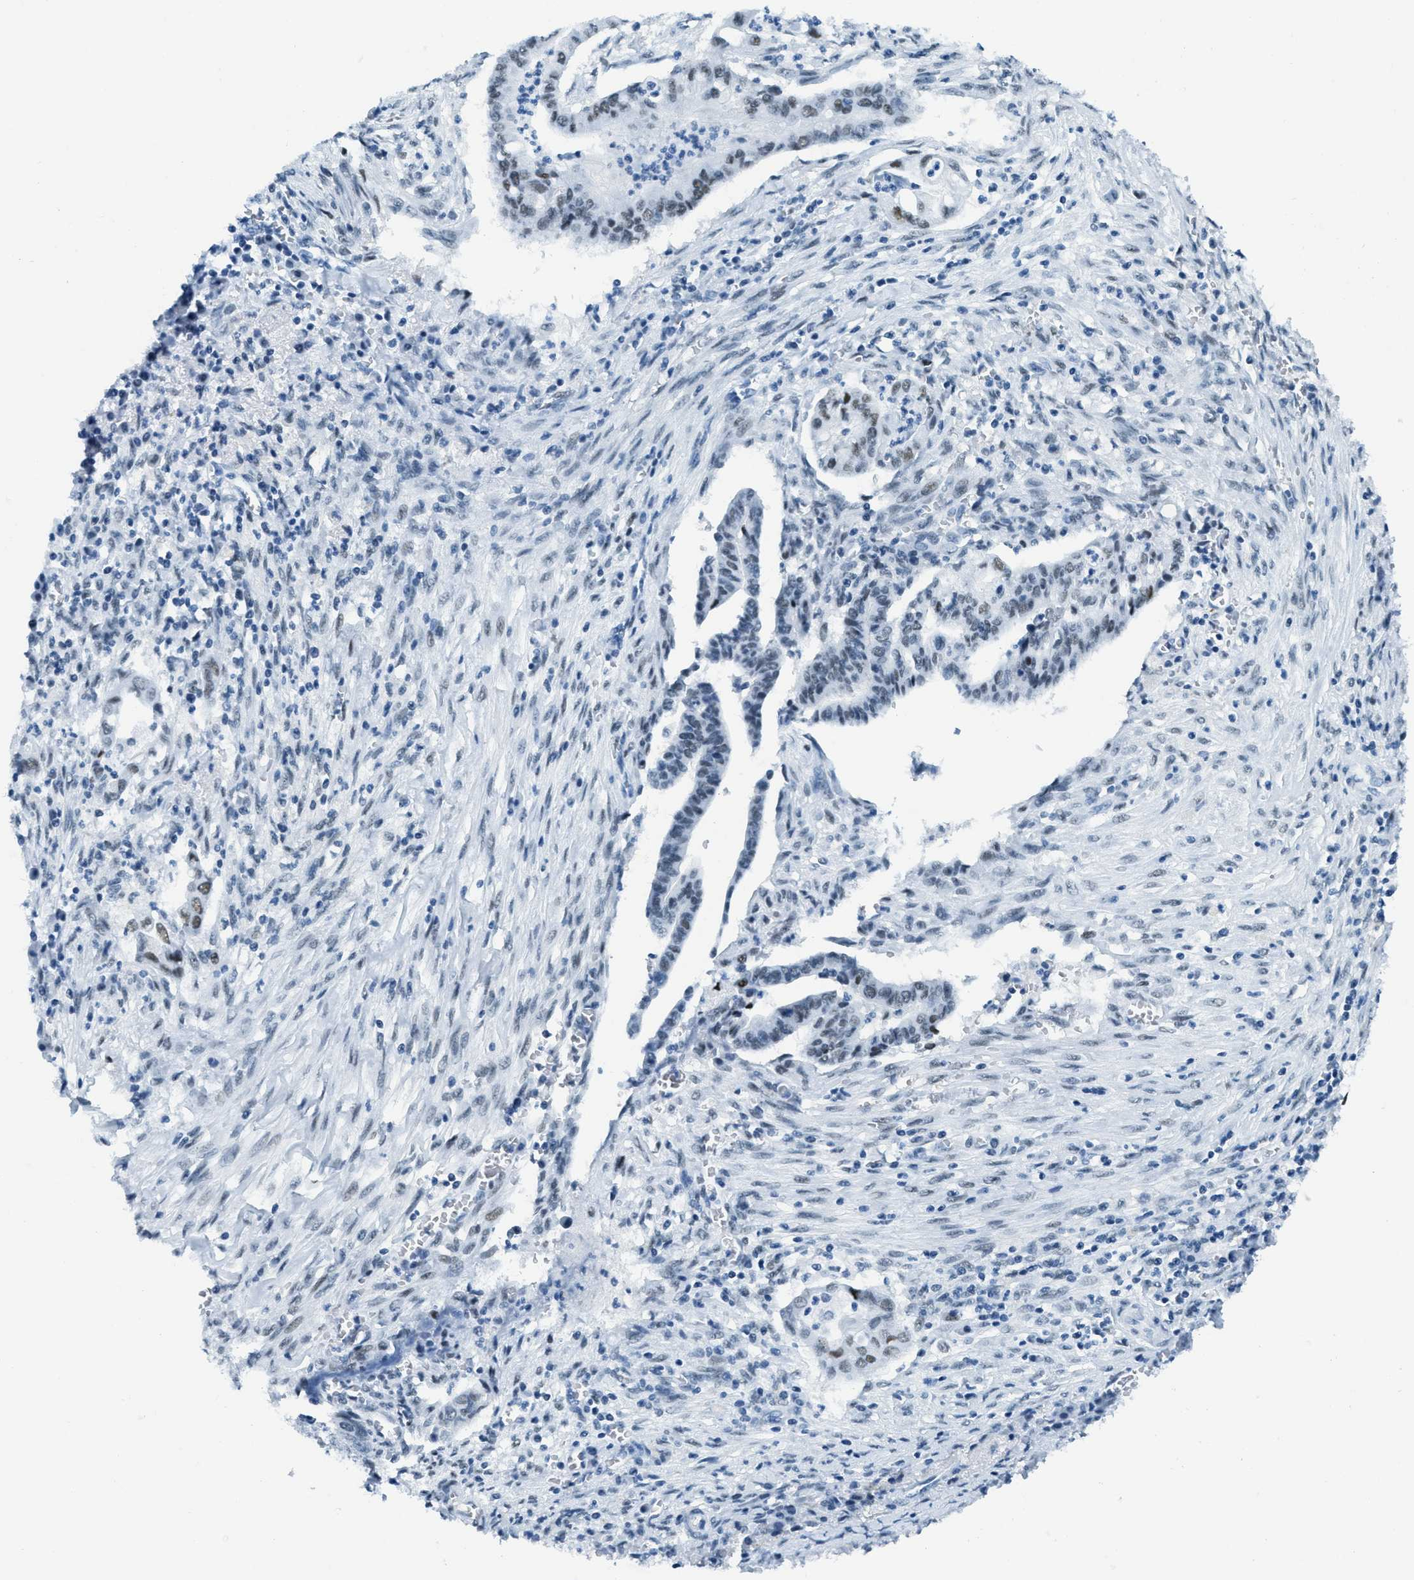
{"staining": {"intensity": "weak", "quantity": "25%-75%", "location": "nuclear"}, "tissue": "cervical cancer", "cell_type": "Tumor cells", "image_type": "cancer", "snomed": [{"axis": "morphology", "description": "Adenocarcinoma, NOS"}, {"axis": "topography", "description": "Cervix"}], "caption": "Weak nuclear positivity for a protein is present in approximately 25%-75% of tumor cells of cervical cancer using immunohistochemistry (IHC).", "gene": "PLA2G2A", "patient": {"sex": "female", "age": 44}}